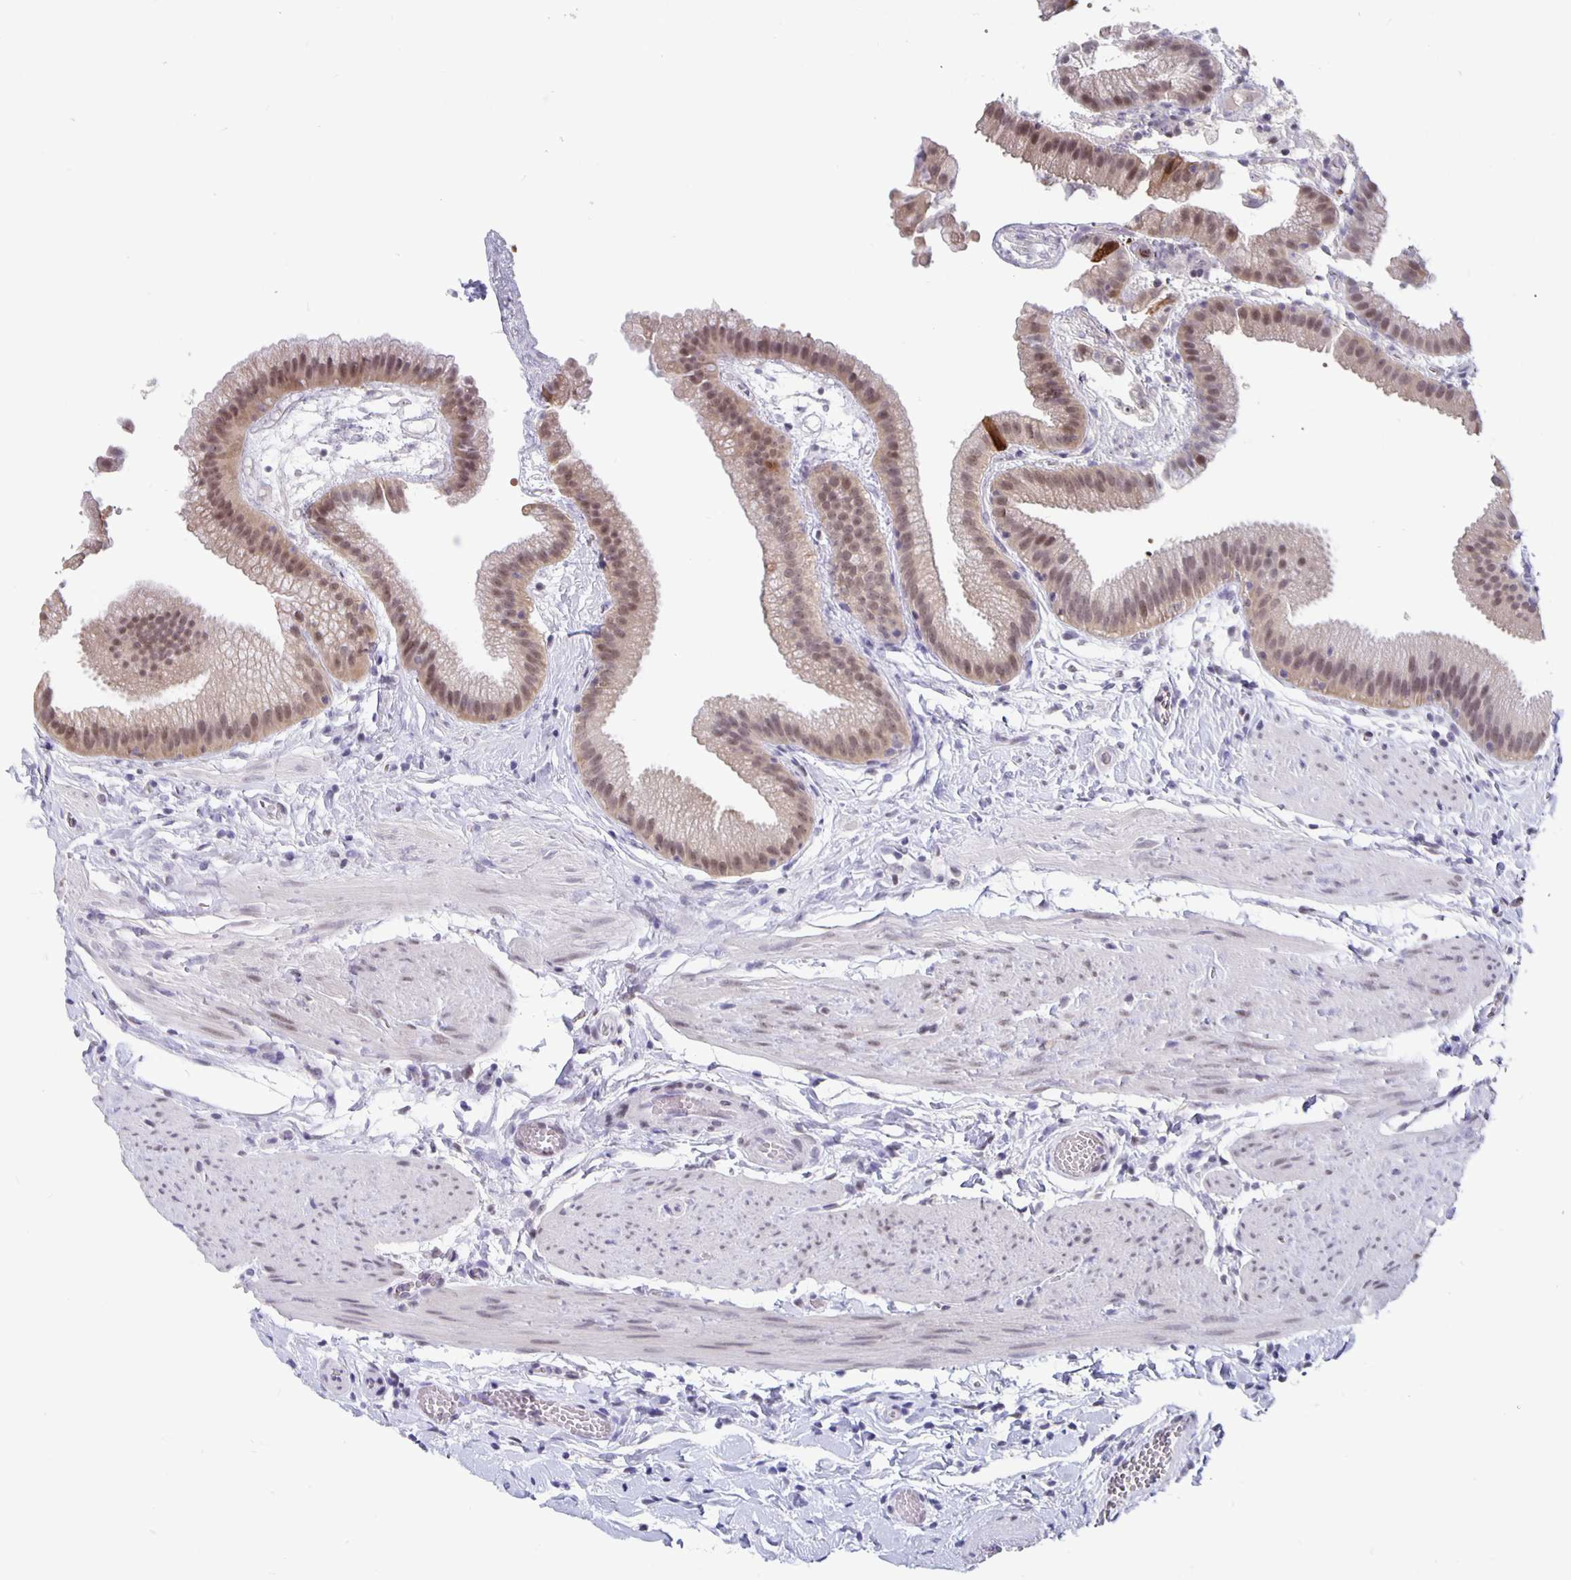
{"staining": {"intensity": "moderate", "quantity": "25%-75%", "location": "nuclear"}, "tissue": "gallbladder", "cell_type": "Glandular cells", "image_type": "normal", "snomed": [{"axis": "morphology", "description": "Normal tissue, NOS"}, {"axis": "topography", "description": "Gallbladder"}], "caption": "Immunohistochemistry micrograph of unremarkable gallbladder: gallbladder stained using immunohistochemistry (IHC) exhibits medium levels of moderate protein expression localized specifically in the nuclear of glandular cells, appearing as a nuclear brown color.", "gene": "ZNF691", "patient": {"sex": "female", "age": 63}}